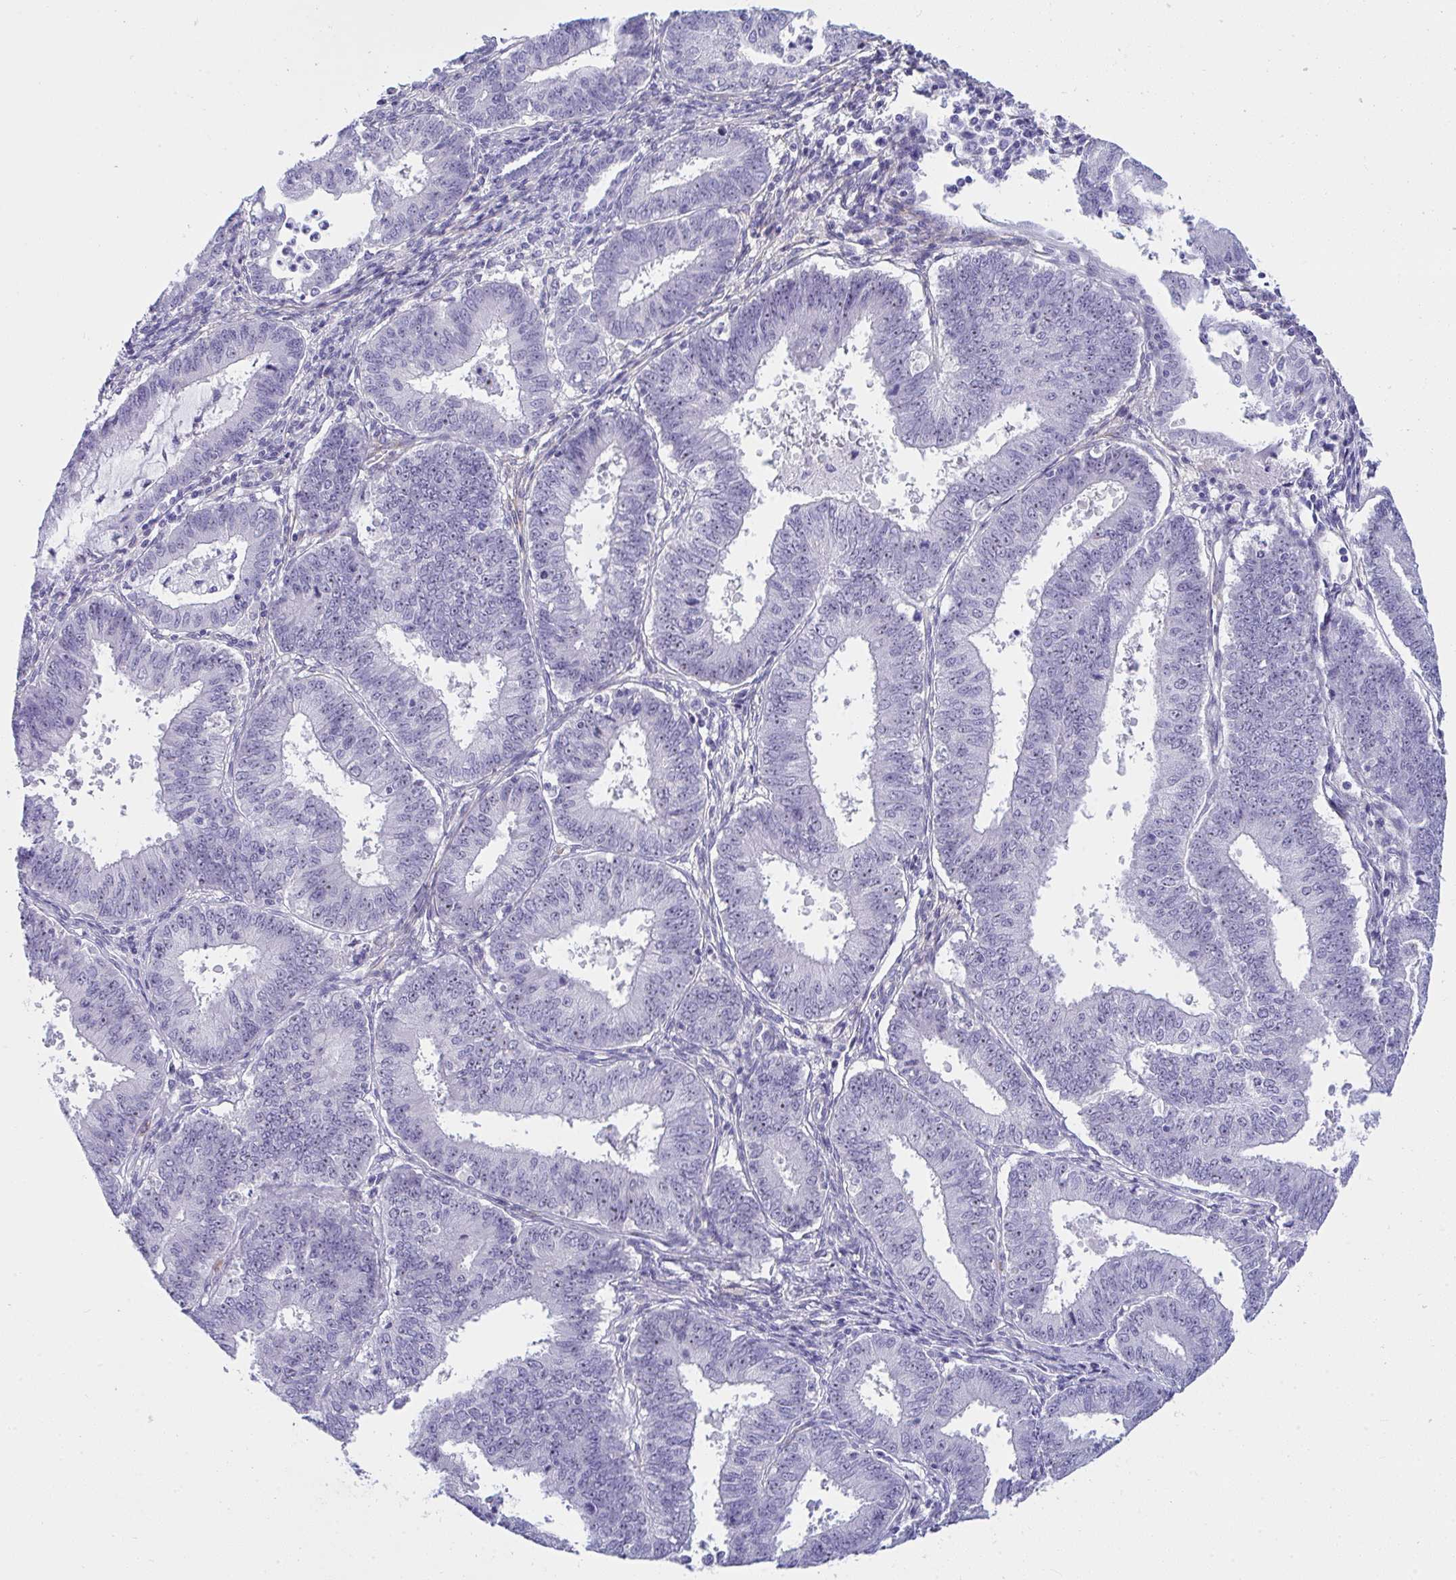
{"staining": {"intensity": "negative", "quantity": "none", "location": "none"}, "tissue": "endometrial cancer", "cell_type": "Tumor cells", "image_type": "cancer", "snomed": [{"axis": "morphology", "description": "Adenocarcinoma, NOS"}, {"axis": "topography", "description": "Endometrium"}], "caption": "High magnification brightfield microscopy of endometrial cancer stained with DAB (brown) and counterstained with hematoxylin (blue): tumor cells show no significant positivity. The staining was performed using DAB to visualize the protein expression in brown, while the nuclei were stained in blue with hematoxylin (Magnification: 20x).", "gene": "LHFPL6", "patient": {"sex": "female", "age": 73}}